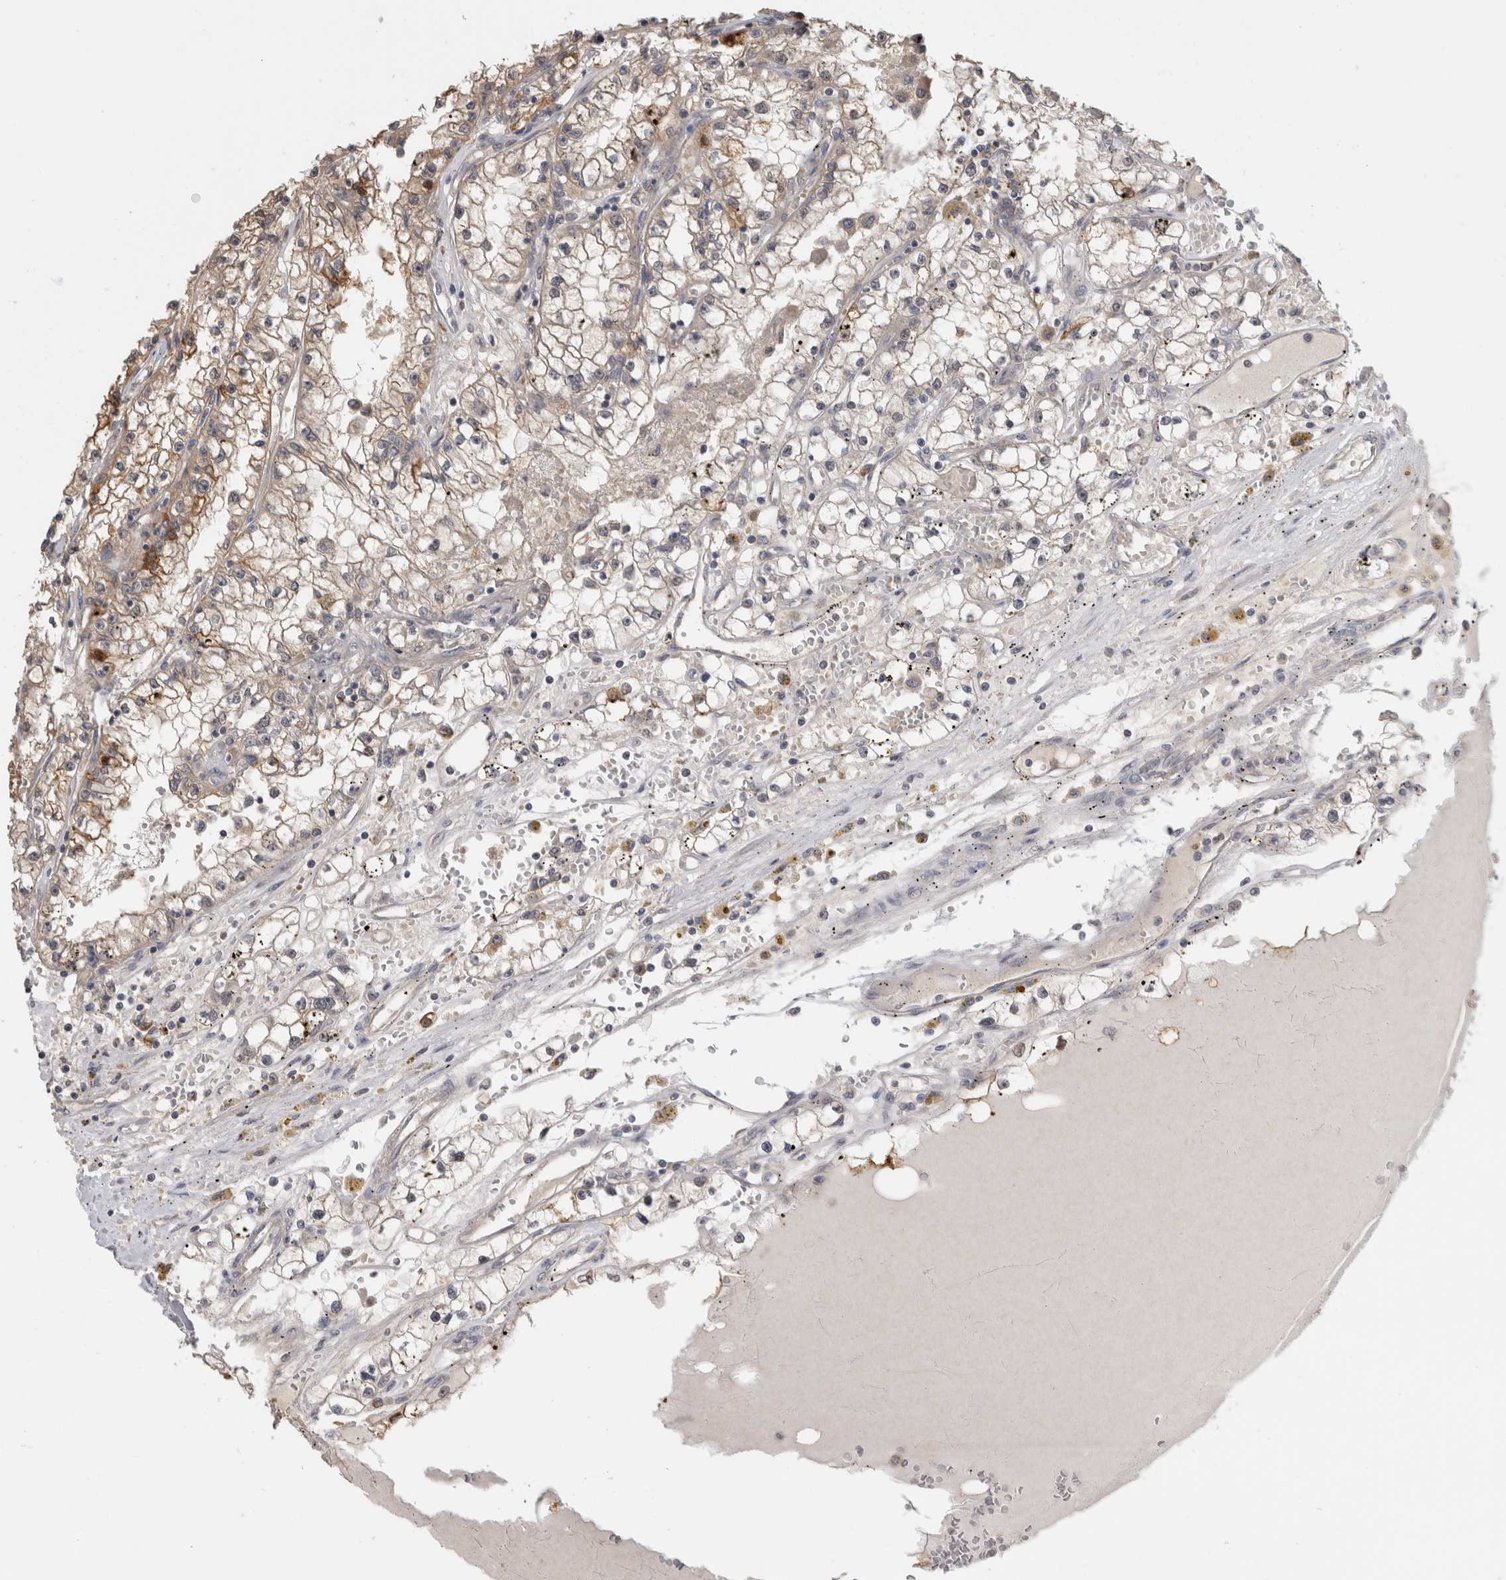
{"staining": {"intensity": "moderate", "quantity": "<25%", "location": "cytoplasmic/membranous"}, "tissue": "renal cancer", "cell_type": "Tumor cells", "image_type": "cancer", "snomed": [{"axis": "morphology", "description": "Adenocarcinoma, NOS"}, {"axis": "topography", "description": "Kidney"}], "caption": "This micrograph shows renal cancer (adenocarcinoma) stained with immunohistochemistry to label a protein in brown. The cytoplasmic/membranous of tumor cells show moderate positivity for the protein. Nuclei are counter-stained blue.", "gene": "PGM1", "patient": {"sex": "male", "age": 56}}